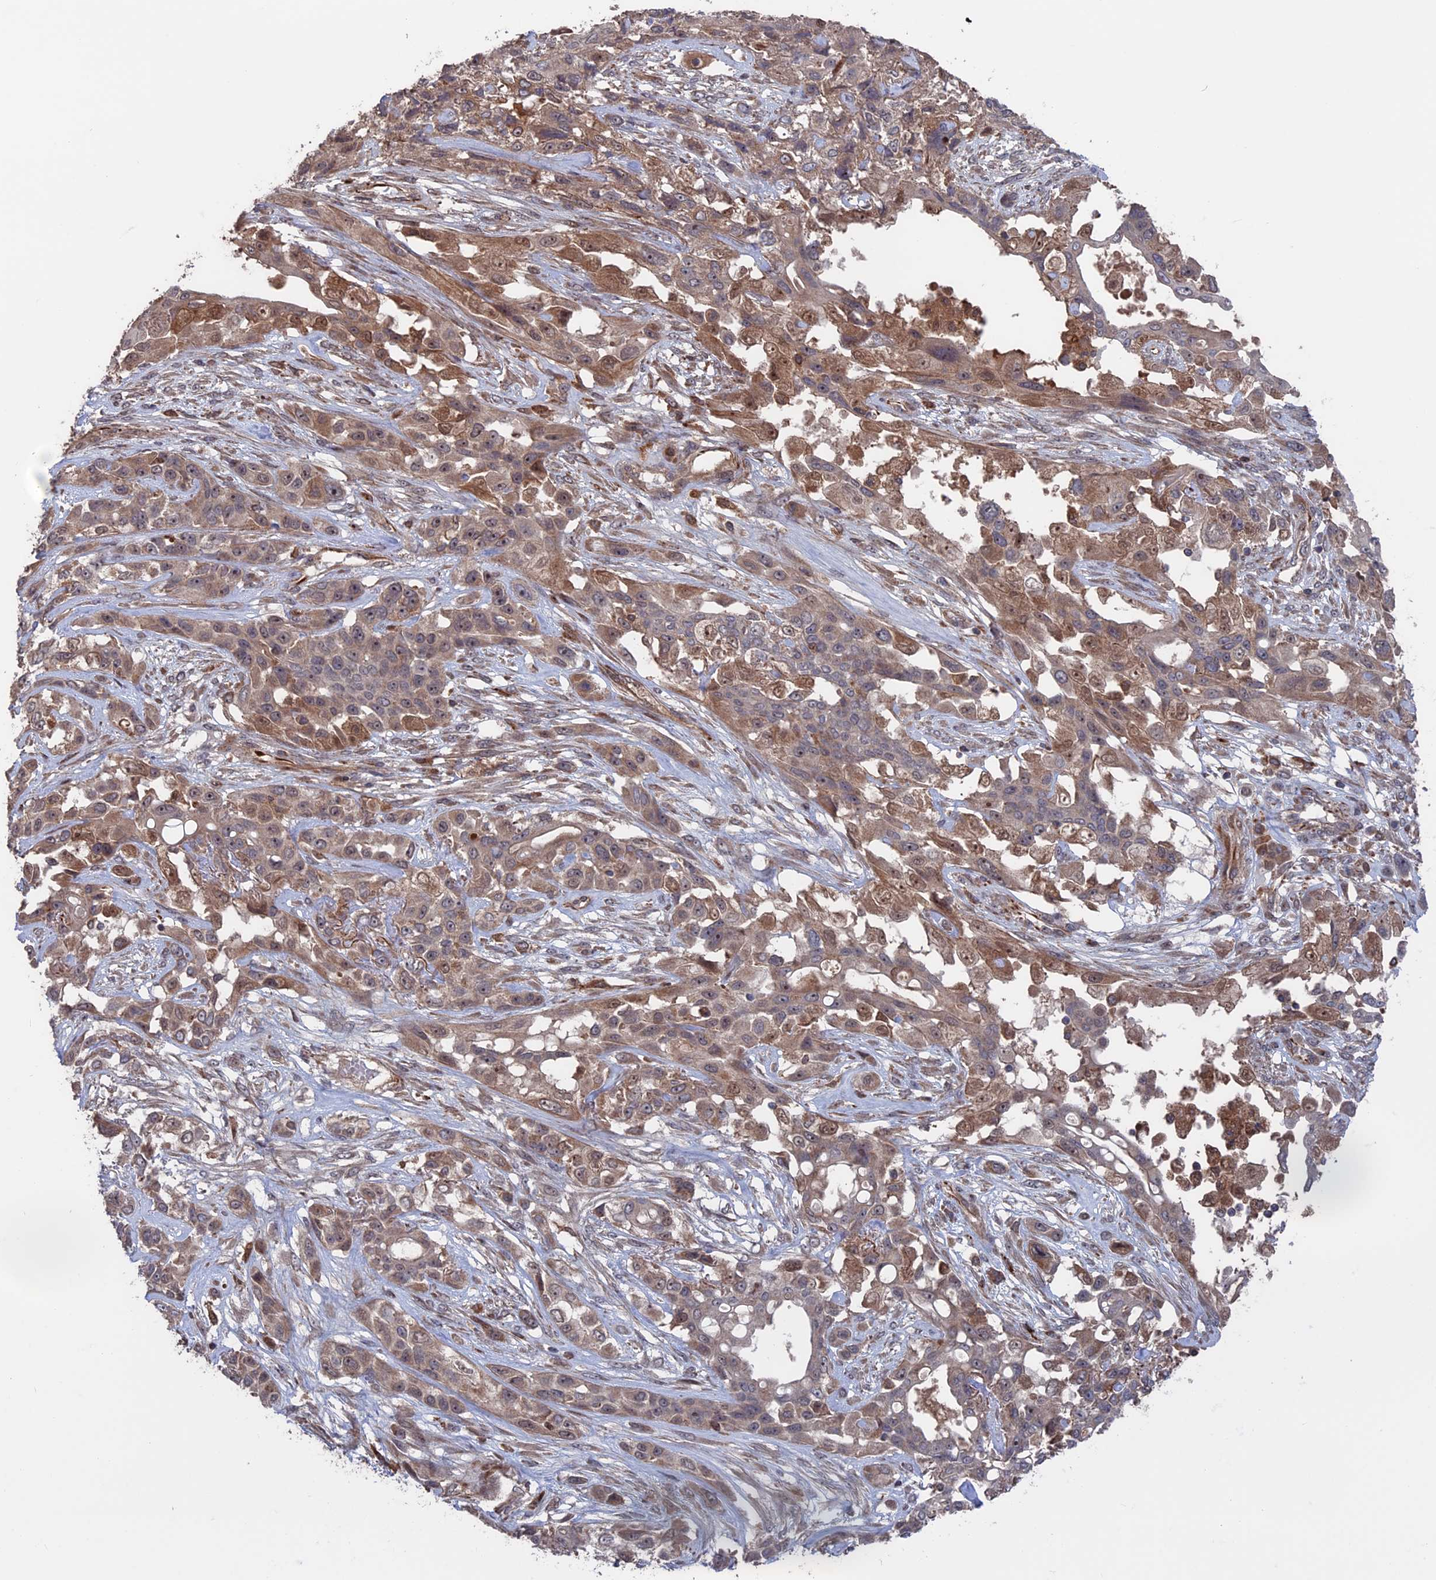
{"staining": {"intensity": "weak", "quantity": "25%-75%", "location": "cytoplasmic/membranous,nuclear"}, "tissue": "lung cancer", "cell_type": "Tumor cells", "image_type": "cancer", "snomed": [{"axis": "morphology", "description": "Squamous cell carcinoma, NOS"}, {"axis": "topography", "description": "Lung"}], "caption": "Immunohistochemical staining of human lung cancer exhibits low levels of weak cytoplasmic/membranous and nuclear protein positivity in about 25%-75% of tumor cells.", "gene": "PLA2G15", "patient": {"sex": "female", "age": 70}}